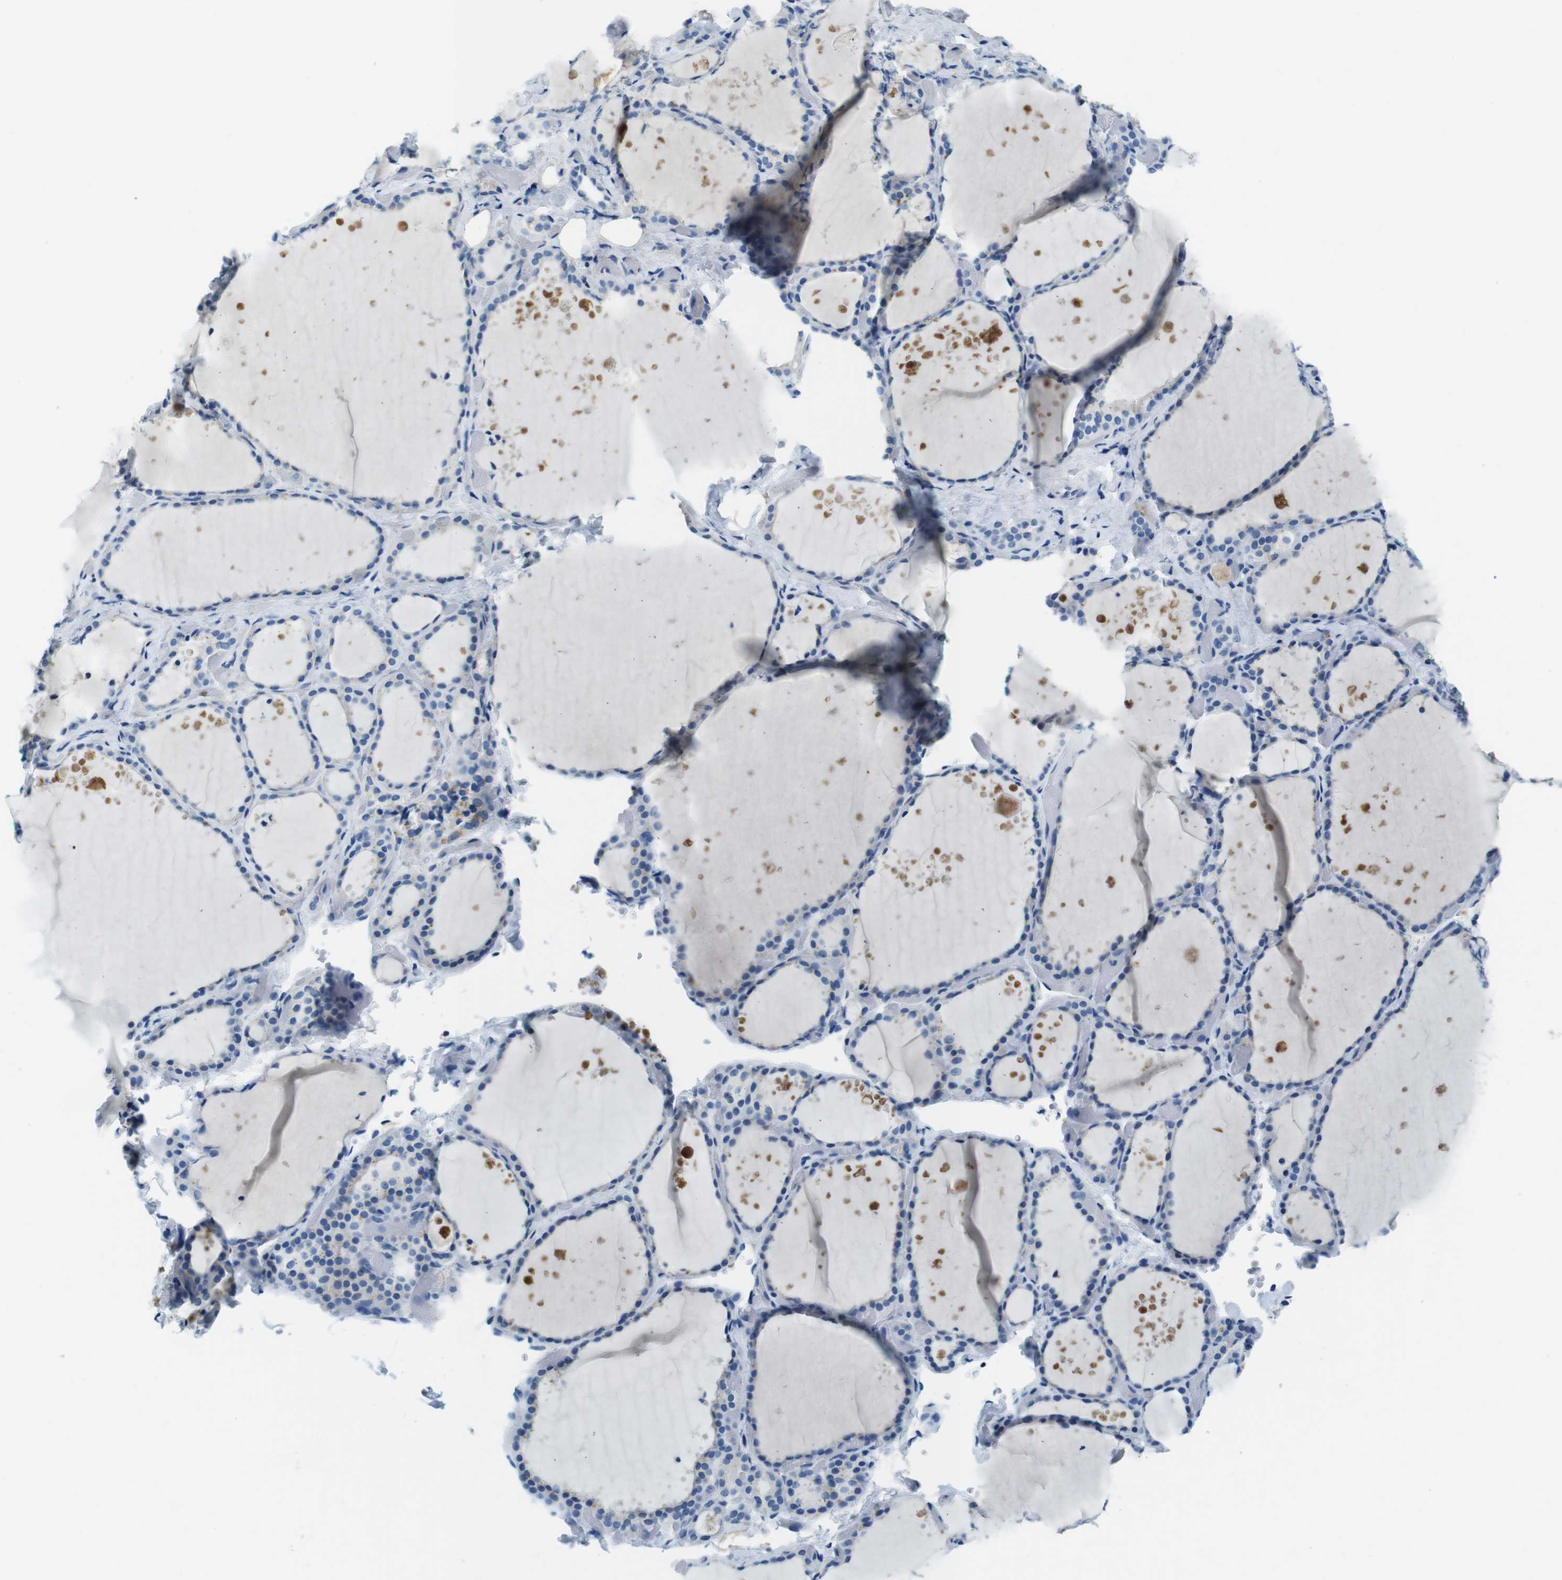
{"staining": {"intensity": "negative", "quantity": "none", "location": "none"}, "tissue": "thyroid gland", "cell_type": "Glandular cells", "image_type": "normal", "snomed": [{"axis": "morphology", "description": "Normal tissue, NOS"}, {"axis": "topography", "description": "Thyroid gland"}], "caption": "IHC histopathology image of unremarkable human thyroid gland stained for a protein (brown), which shows no staining in glandular cells.", "gene": "IGHD", "patient": {"sex": "female", "age": 44}}